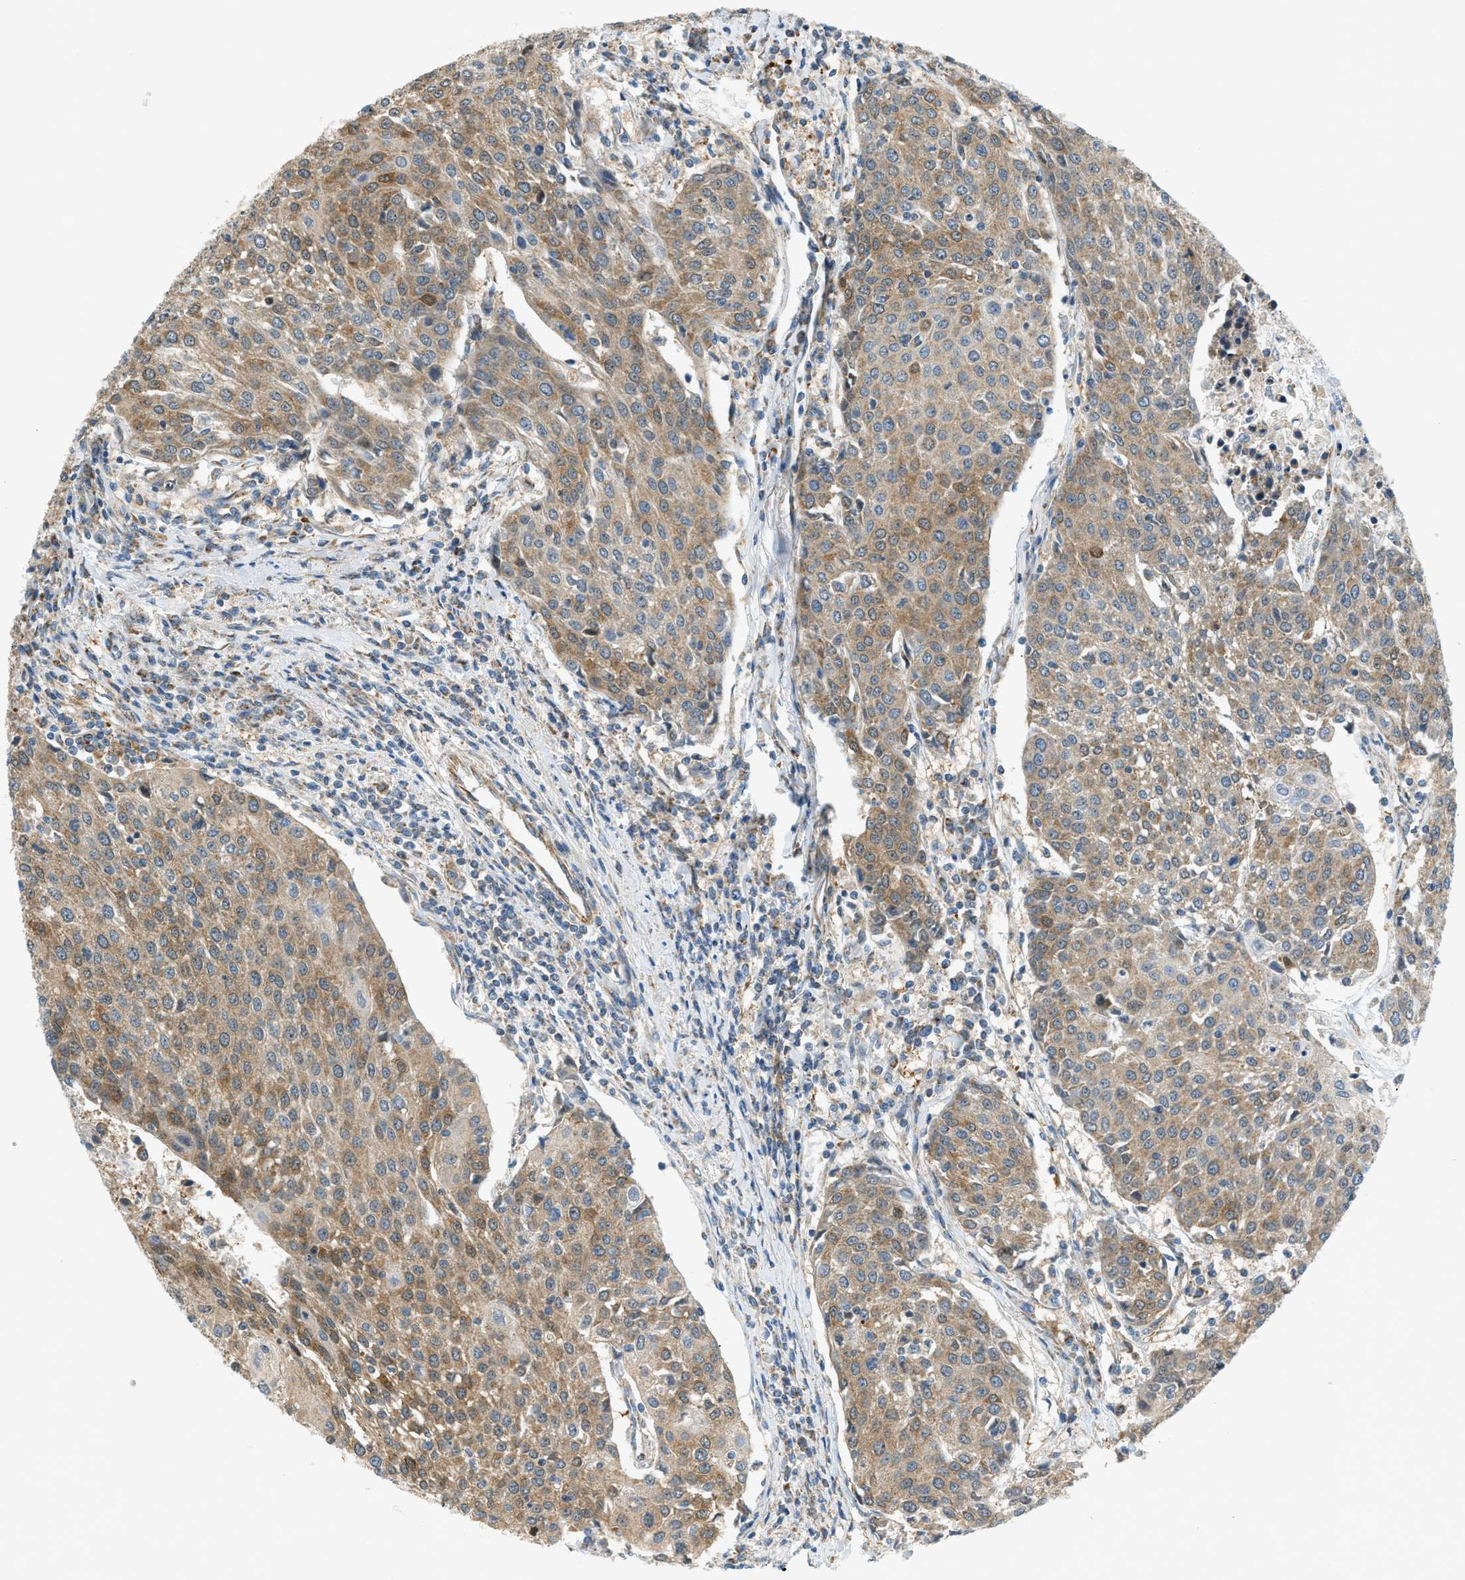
{"staining": {"intensity": "moderate", "quantity": ">75%", "location": "cytoplasmic/membranous,nuclear"}, "tissue": "urothelial cancer", "cell_type": "Tumor cells", "image_type": "cancer", "snomed": [{"axis": "morphology", "description": "Urothelial carcinoma, High grade"}, {"axis": "topography", "description": "Urinary bladder"}], "caption": "There is medium levels of moderate cytoplasmic/membranous and nuclear positivity in tumor cells of urothelial cancer, as demonstrated by immunohistochemical staining (brown color).", "gene": "PIGG", "patient": {"sex": "female", "age": 85}}